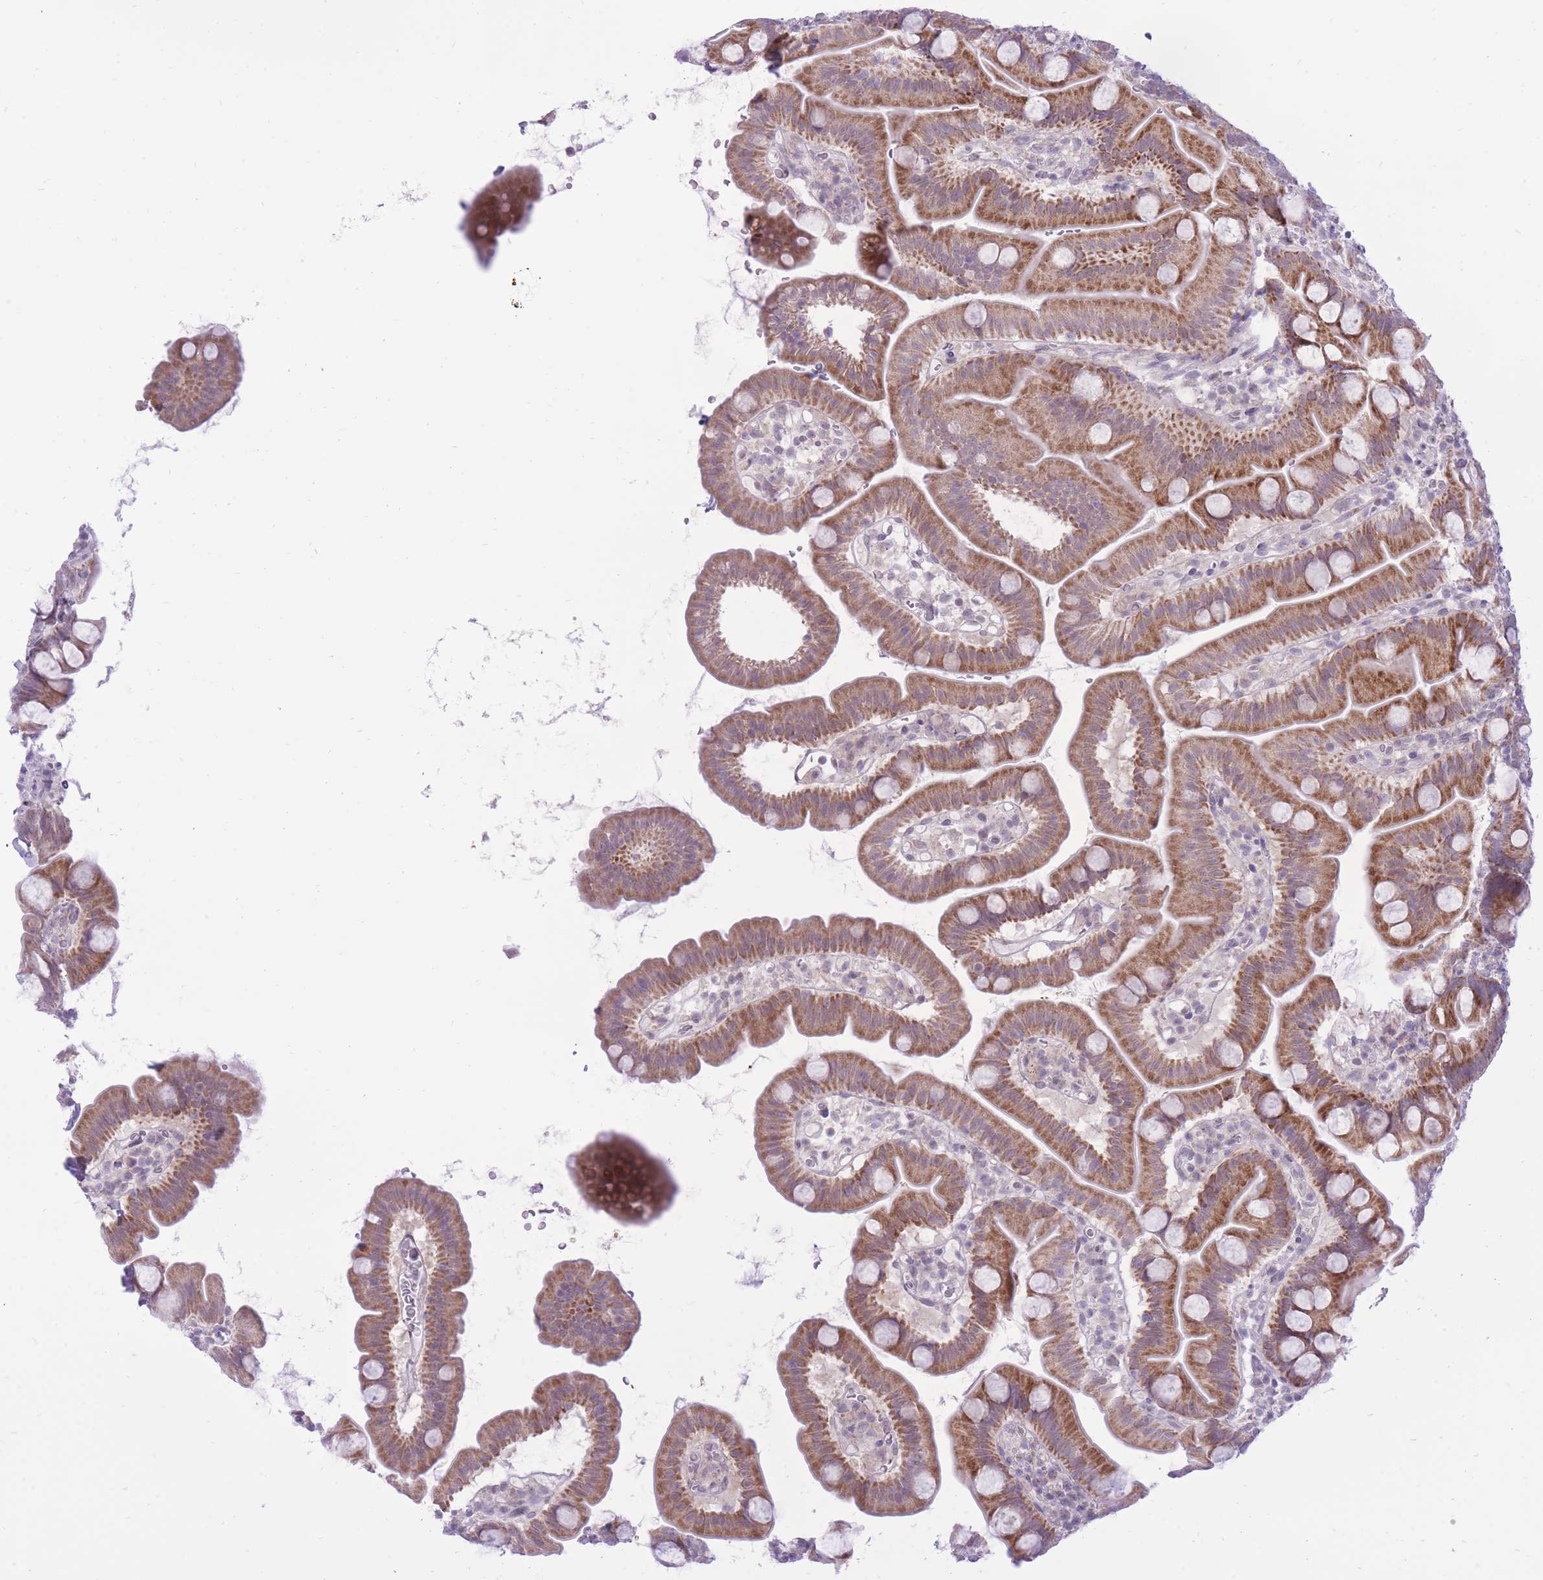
{"staining": {"intensity": "strong", "quantity": ">75%", "location": "cytoplasmic/membranous"}, "tissue": "small intestine", "cell_type": "Glandular cells", "image_type": "normal", "snomed": [{"axis": "morphology", "description": "Normal tissue, NOS"}, {"axis": "topography", "description": "Small intestine"}], "caption": "High-magnification brightfield microscopy of normal small intestine stained with DAB (3,3'-diaminobenzidine) (brown) and counterstained with hematoxylin (blue). glandular cells exhibit strong cytoplasmic/membranous expression is present in about>75% of cells.", "gene": "DENND2D", "patient": {"sex": "female", "age": 68}}